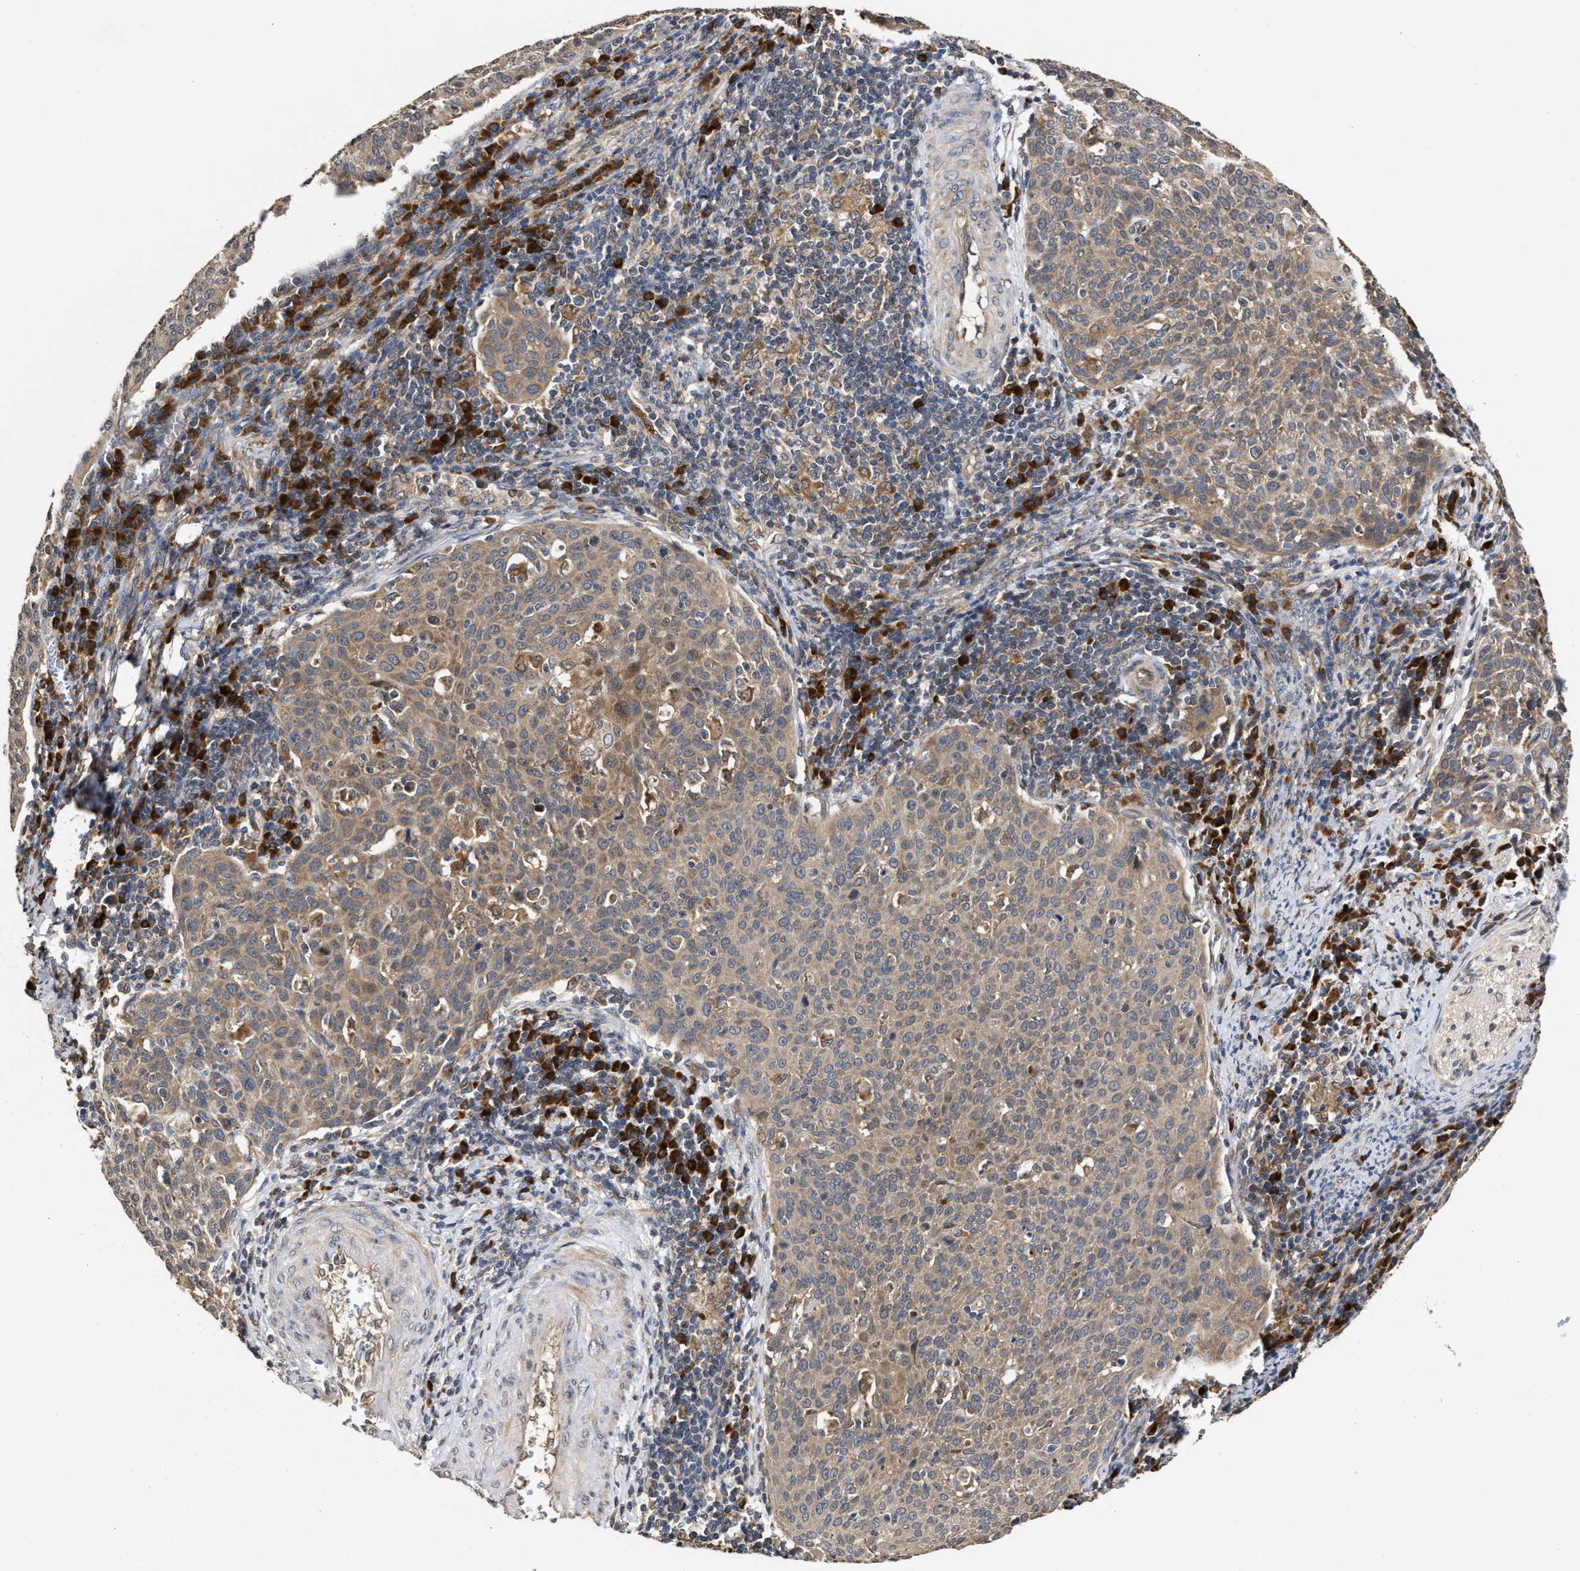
{"staining": {"intensity": "moderate", "quantity": ">75%", "location": "cytoplasmic/membranous"}, "tissue": "cervical cancer", "cell_type": "Tumor cells", "image_type": "cancer", "snomed": [{"axis": "morphology", "description": "Squamous cell carcinoma, NOS"}, {"axis": "topography", "description": "Cervix"}], "caption": "This histopathology image exhibits cervical squamous cell carcinoma stained with immunohistochemistry (IHC) to label a protein in brown. The cytoplasmic/membranous of tumor cells show moderate positivity for the protein. Nuclei are counter-stained blue.", "gene": "SAR1A", "patient": {"sex": "female", "age": 38}}